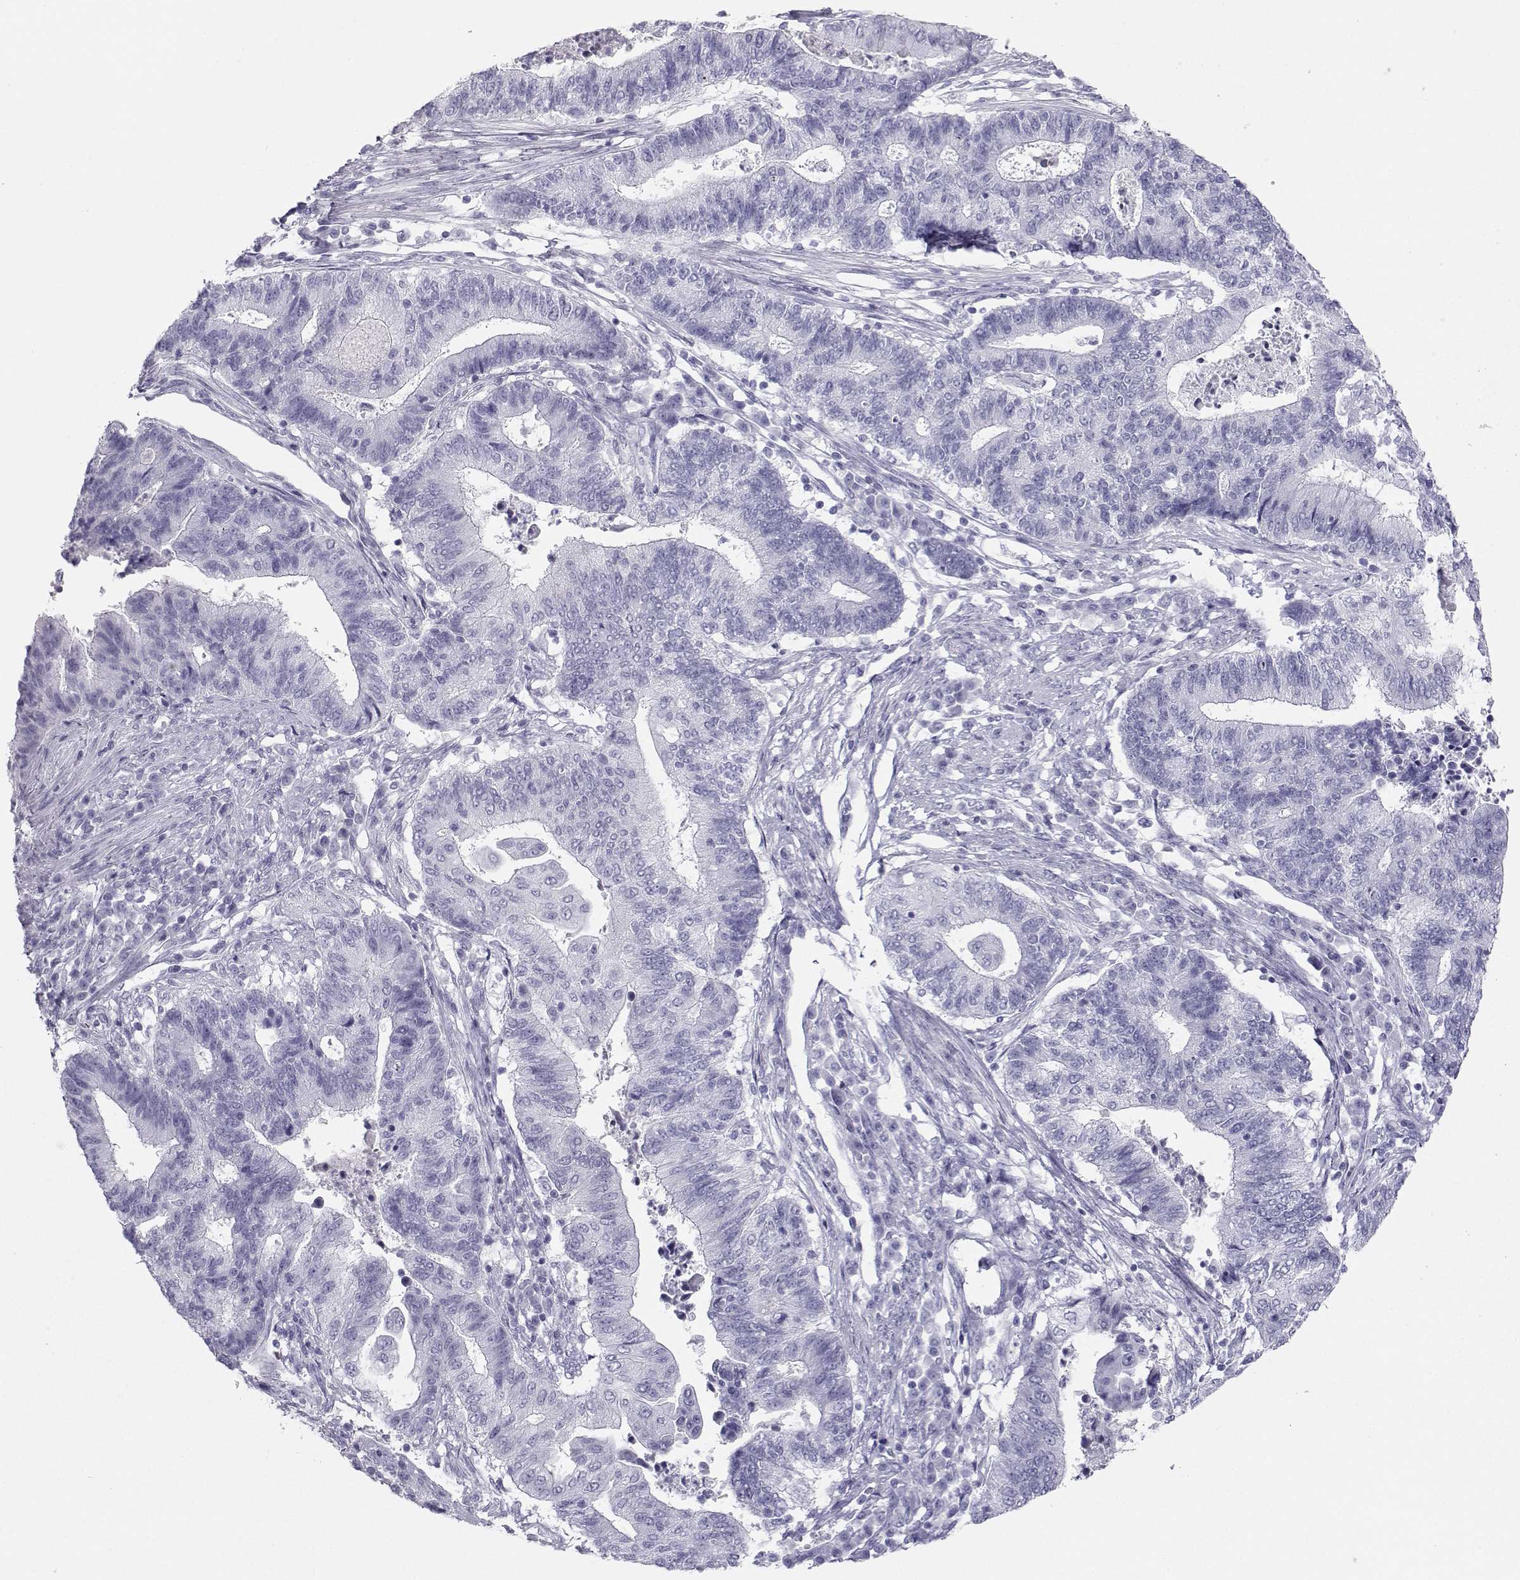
{"staining": {"intensity": "negative", "quantity": "none", "location": "none"}, "tissue": "endometrial cancer", "cell_type": "Tumor cells", "image_type": "cancer", "snomed": [{"axis": "morphology", "description": "Adenocarcinoma, NOS"}, {"axis": "topography", "description": "Uterus"}, {"axis": "topography", "description": "Endometrium"}], "caption": "The immunohistochemistry histopathology image has no significant expression in tumor cells of endometrial cancer tissue.", "gene": "SST", "patient": {"sex": "female", "age": 54}}